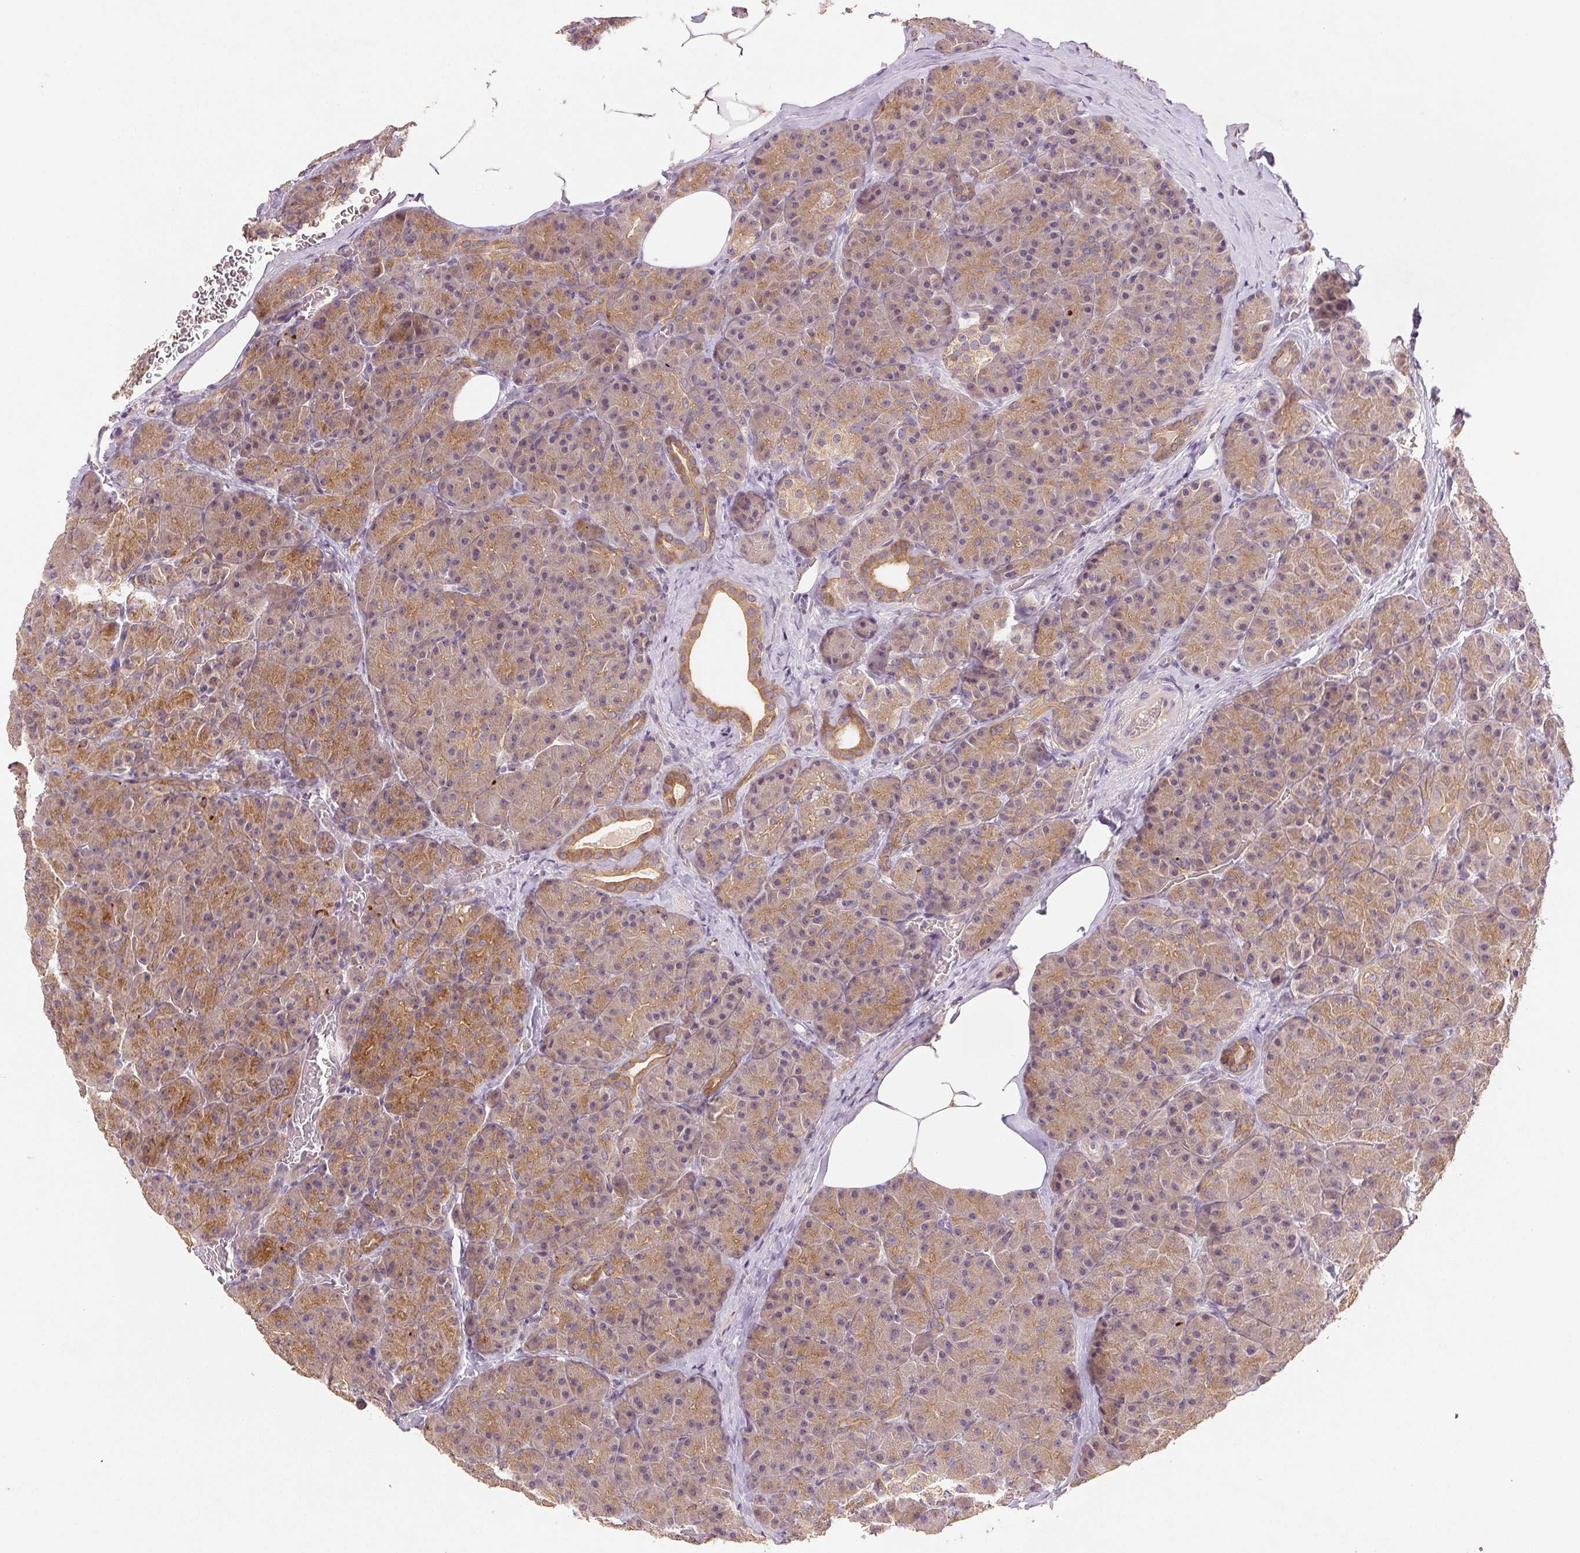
{"staining": {"intensity": "moderate", "quantity": ">75%", "location": "cytoplasmic/membranous"}, "tissue": "pancreas", "cell_type": "Exocrine glandular cells", "image_type": "normal", "snomed": [{"axis": "morphology", "description": "Normal tissue, NOS"}, {"axis": "topography", "description": "Pancreas"}], "caption": "Moderate cytoplasmic/membranous protein staining is appreciated in about >75% of exocrine glandular cells in pancreas.", "gene": "YIF1B", "patient": {"sex": "male", "age": 57}}